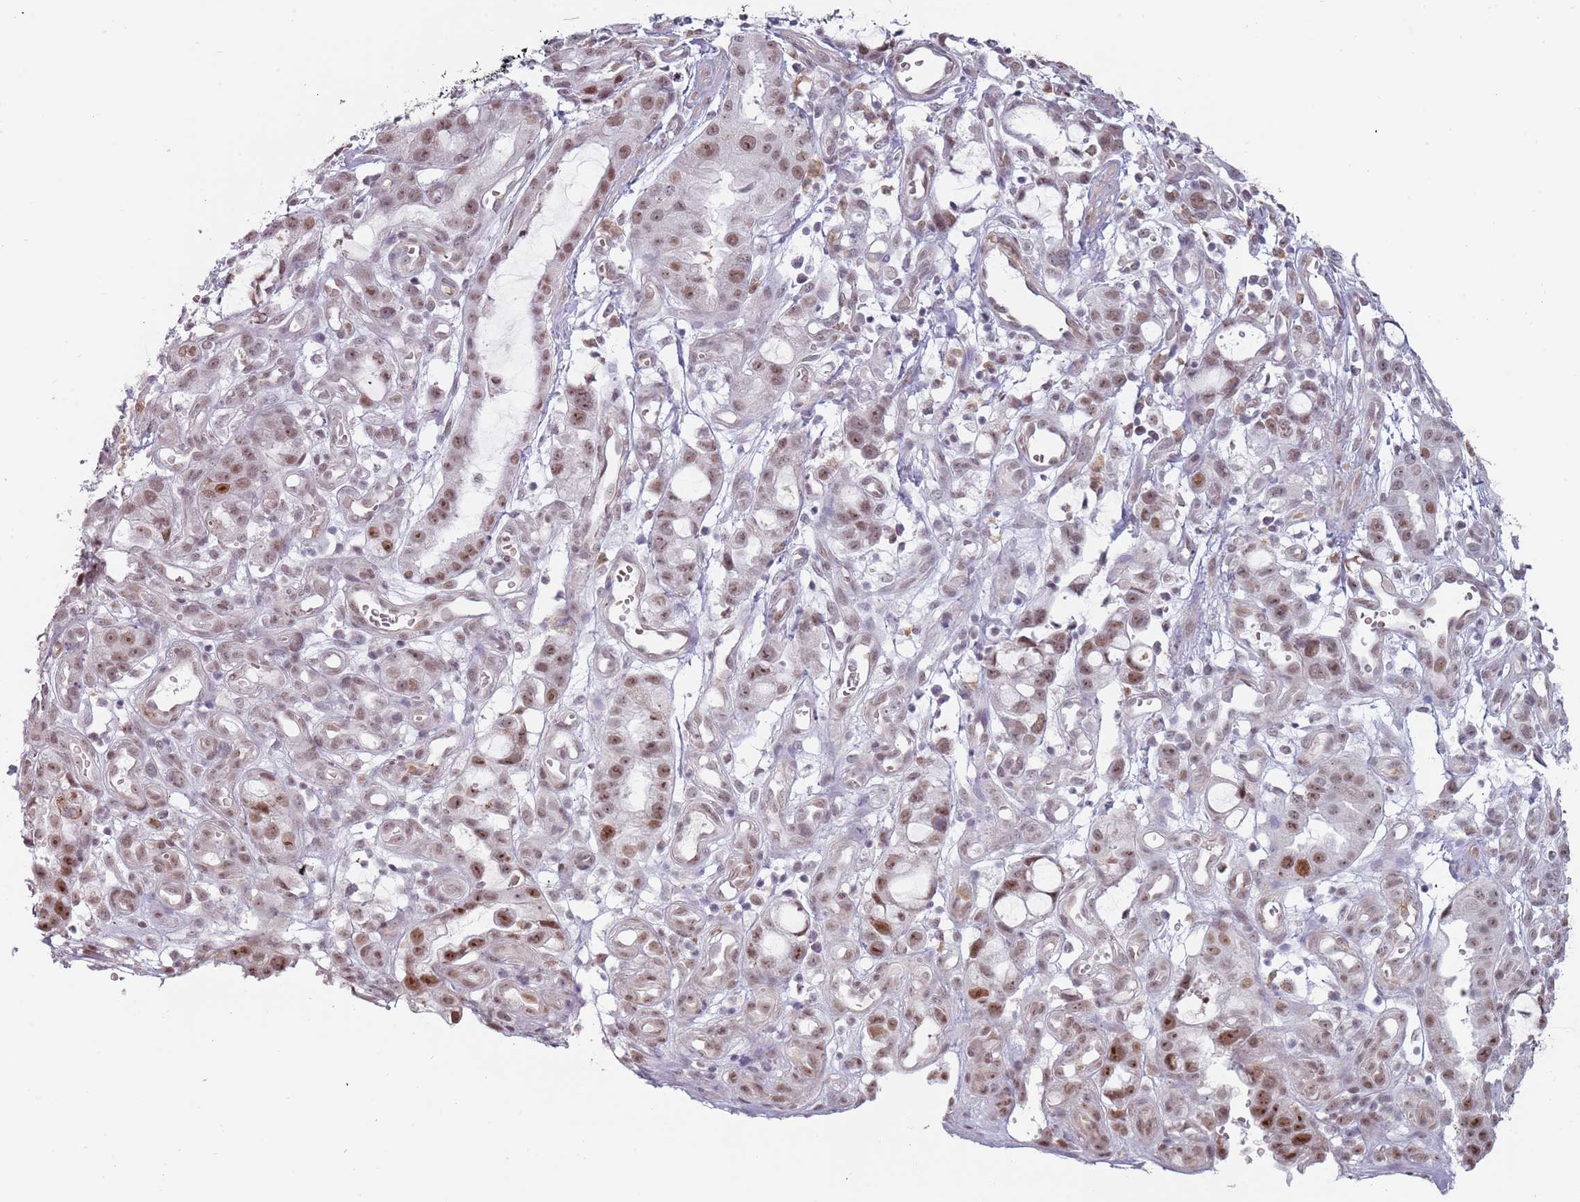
{"staining": {"intensity": "moderate", "quantity": ">75%", "location": "nuclear"}, "tissue": "stomach cancer", "cell_type": "Tumor cells", "image_type": "cancer", "snomed": [{"axis": "morphology", "description": "Adenocarcinoma, NOS"}, {"axis": "topography", "description": "Stomach"}], "caption": "Stomach cancer stained for a protein (brown) displays moderate nuclear positive positivity in approximately >75% of tumor cells.", "gene": "REXO4", "patient": {"sex": "male", "age": 55}}